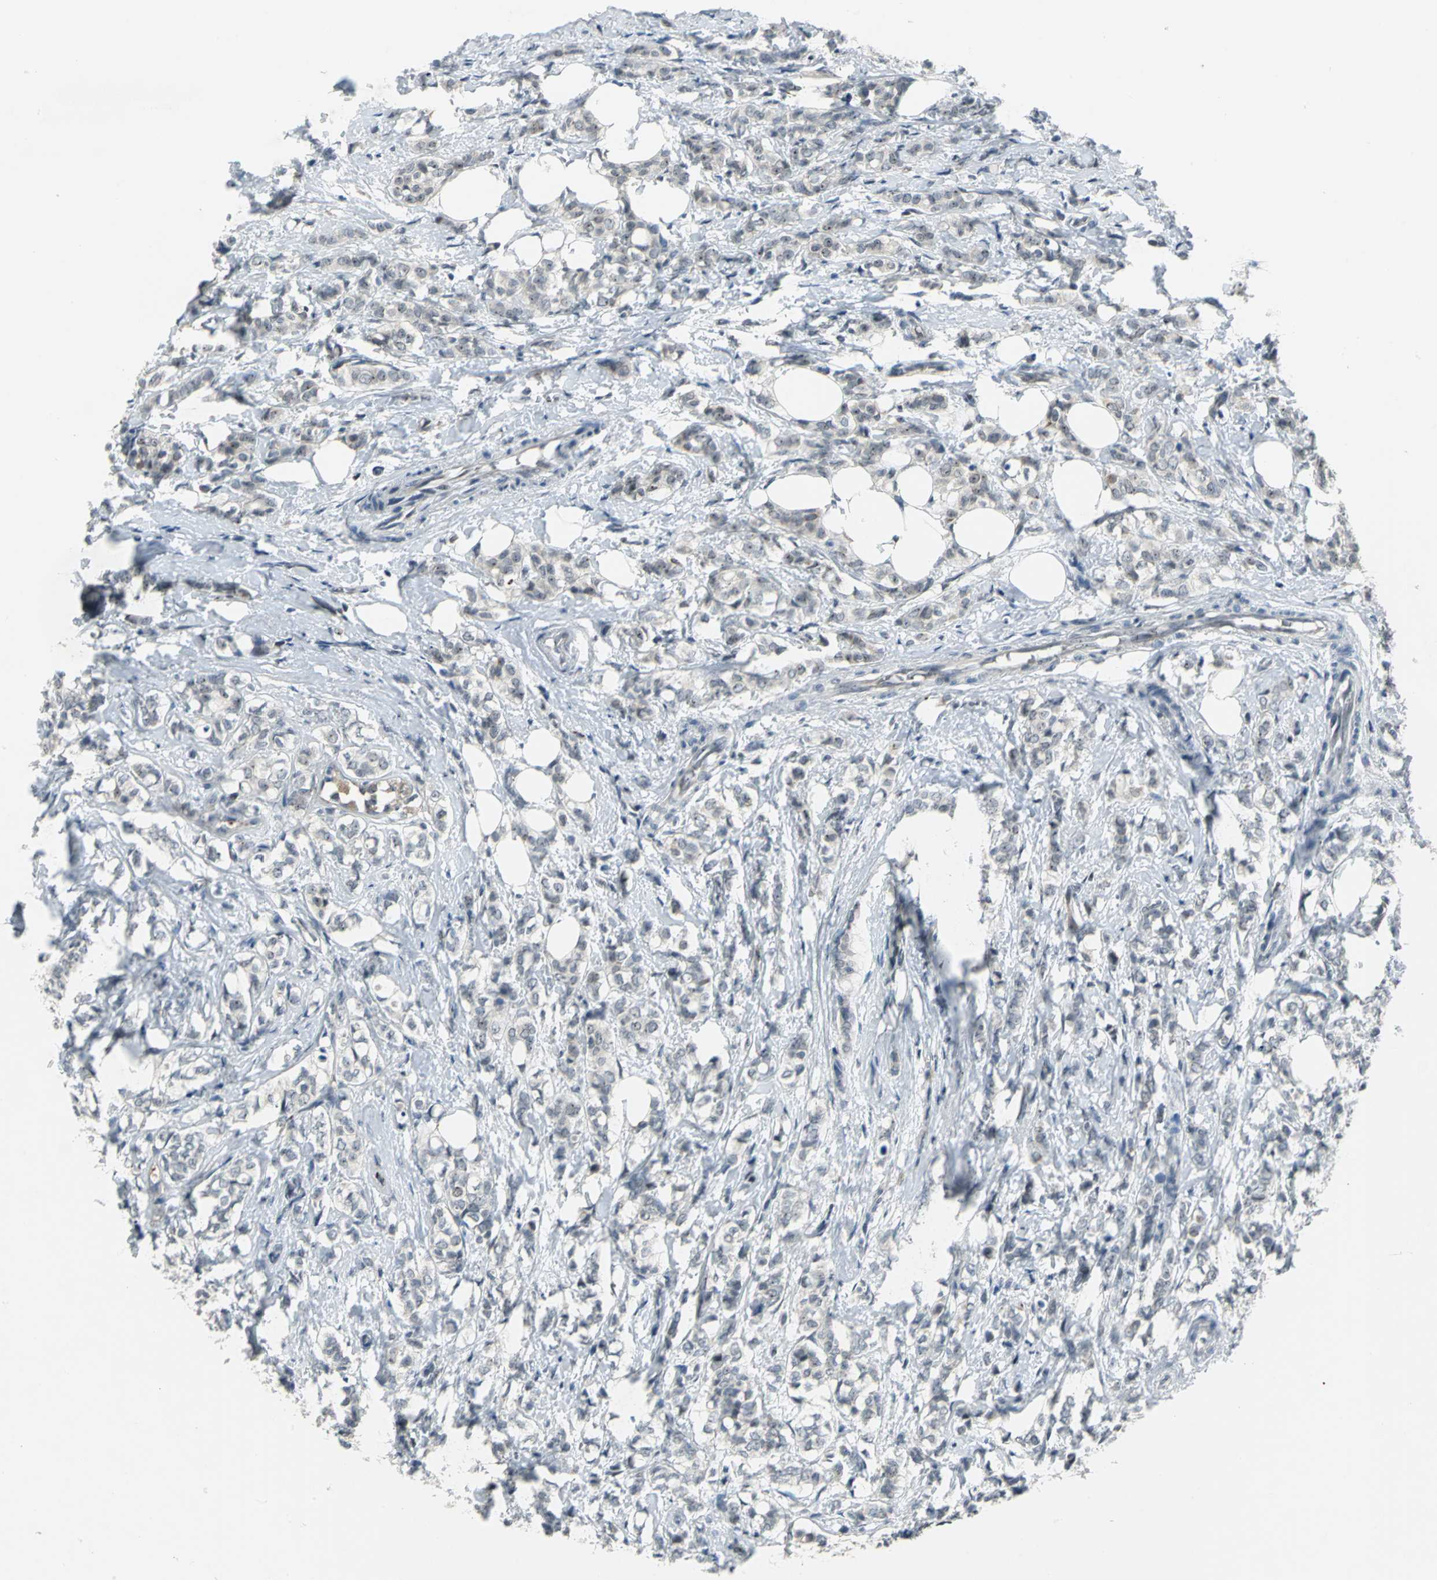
{"staining": {"intensity": "moderate", "quantity": ">75%", "location": "nuclear"}, "tissue": "breast cancer", "cell_type": "Tumor cells", "image_type": "cancer", "snomed": [{"axis": "morphology", "description": "Lobular carcinoma"}, {"axis": "topography", "description": "Breast"}], "caption": "Lobular carcinoma (breast) tissue reveals moderate nuclear staining in approximately >75% of tumor cells, visualized by immunohistochemistry.", "gene": "GLI3", "patient": {"sex": "female", "age": 60}}